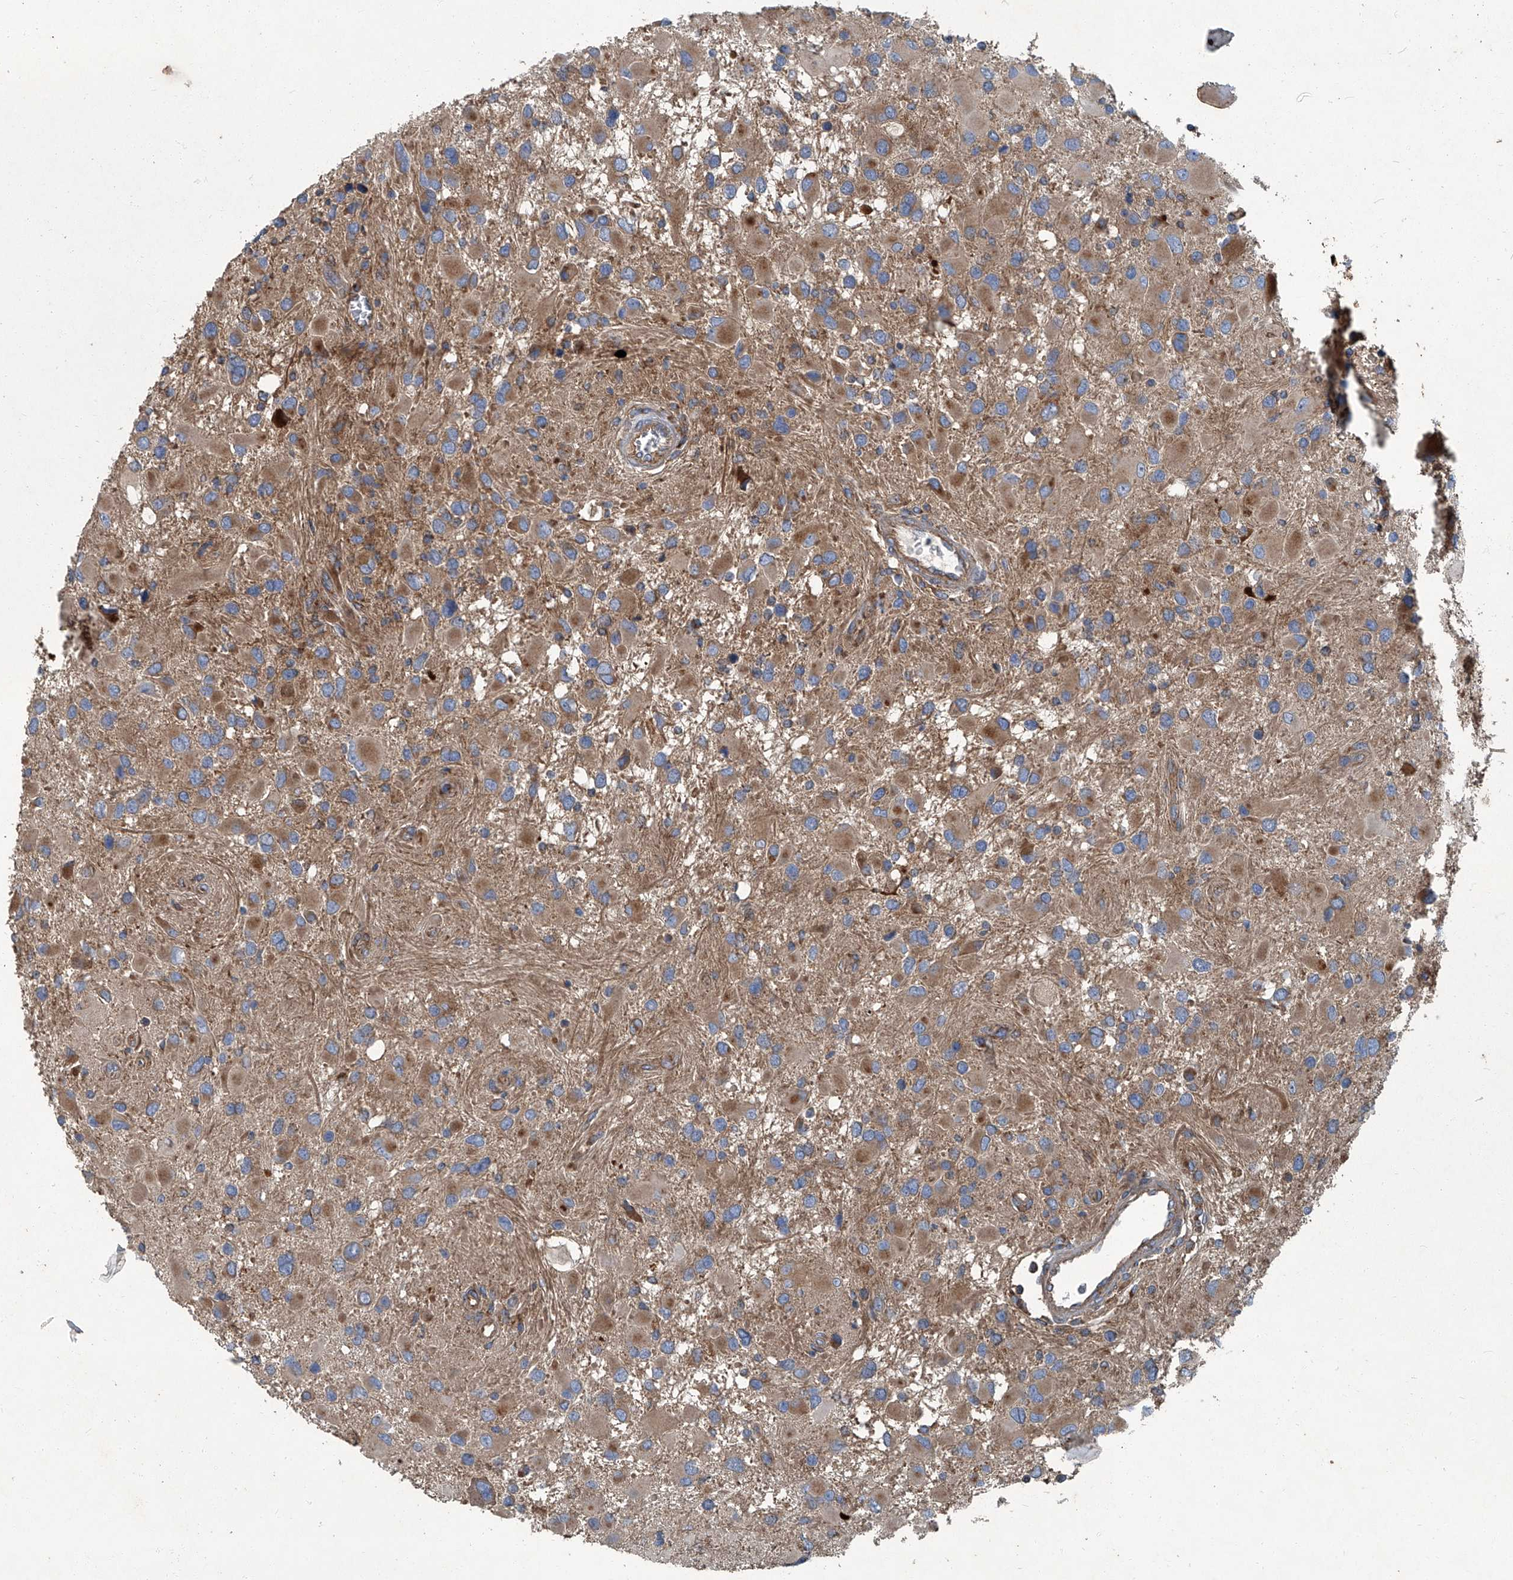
{"staining": {"intensity": "moderate", "quantity": ">75%", "location": "cytoplasmic/membranous"}, "tissue": "glioma", "cell_type": "Tumor cells", "image_type": "cancer", "snomed": [{"axis": "morphology", "description": "Glioma, malignant, High grade"}, {"axis": "topography", "description": "Brain"}], "caption": "This micrograph shows immunohistochemistry (IHC) staining of human glioma, with medium moderate cytoplasmic/membranous positivity in approximately >75% of tumor cells.", "gene": "PIGH", "patient": {"sex": "male", "age": 53}}